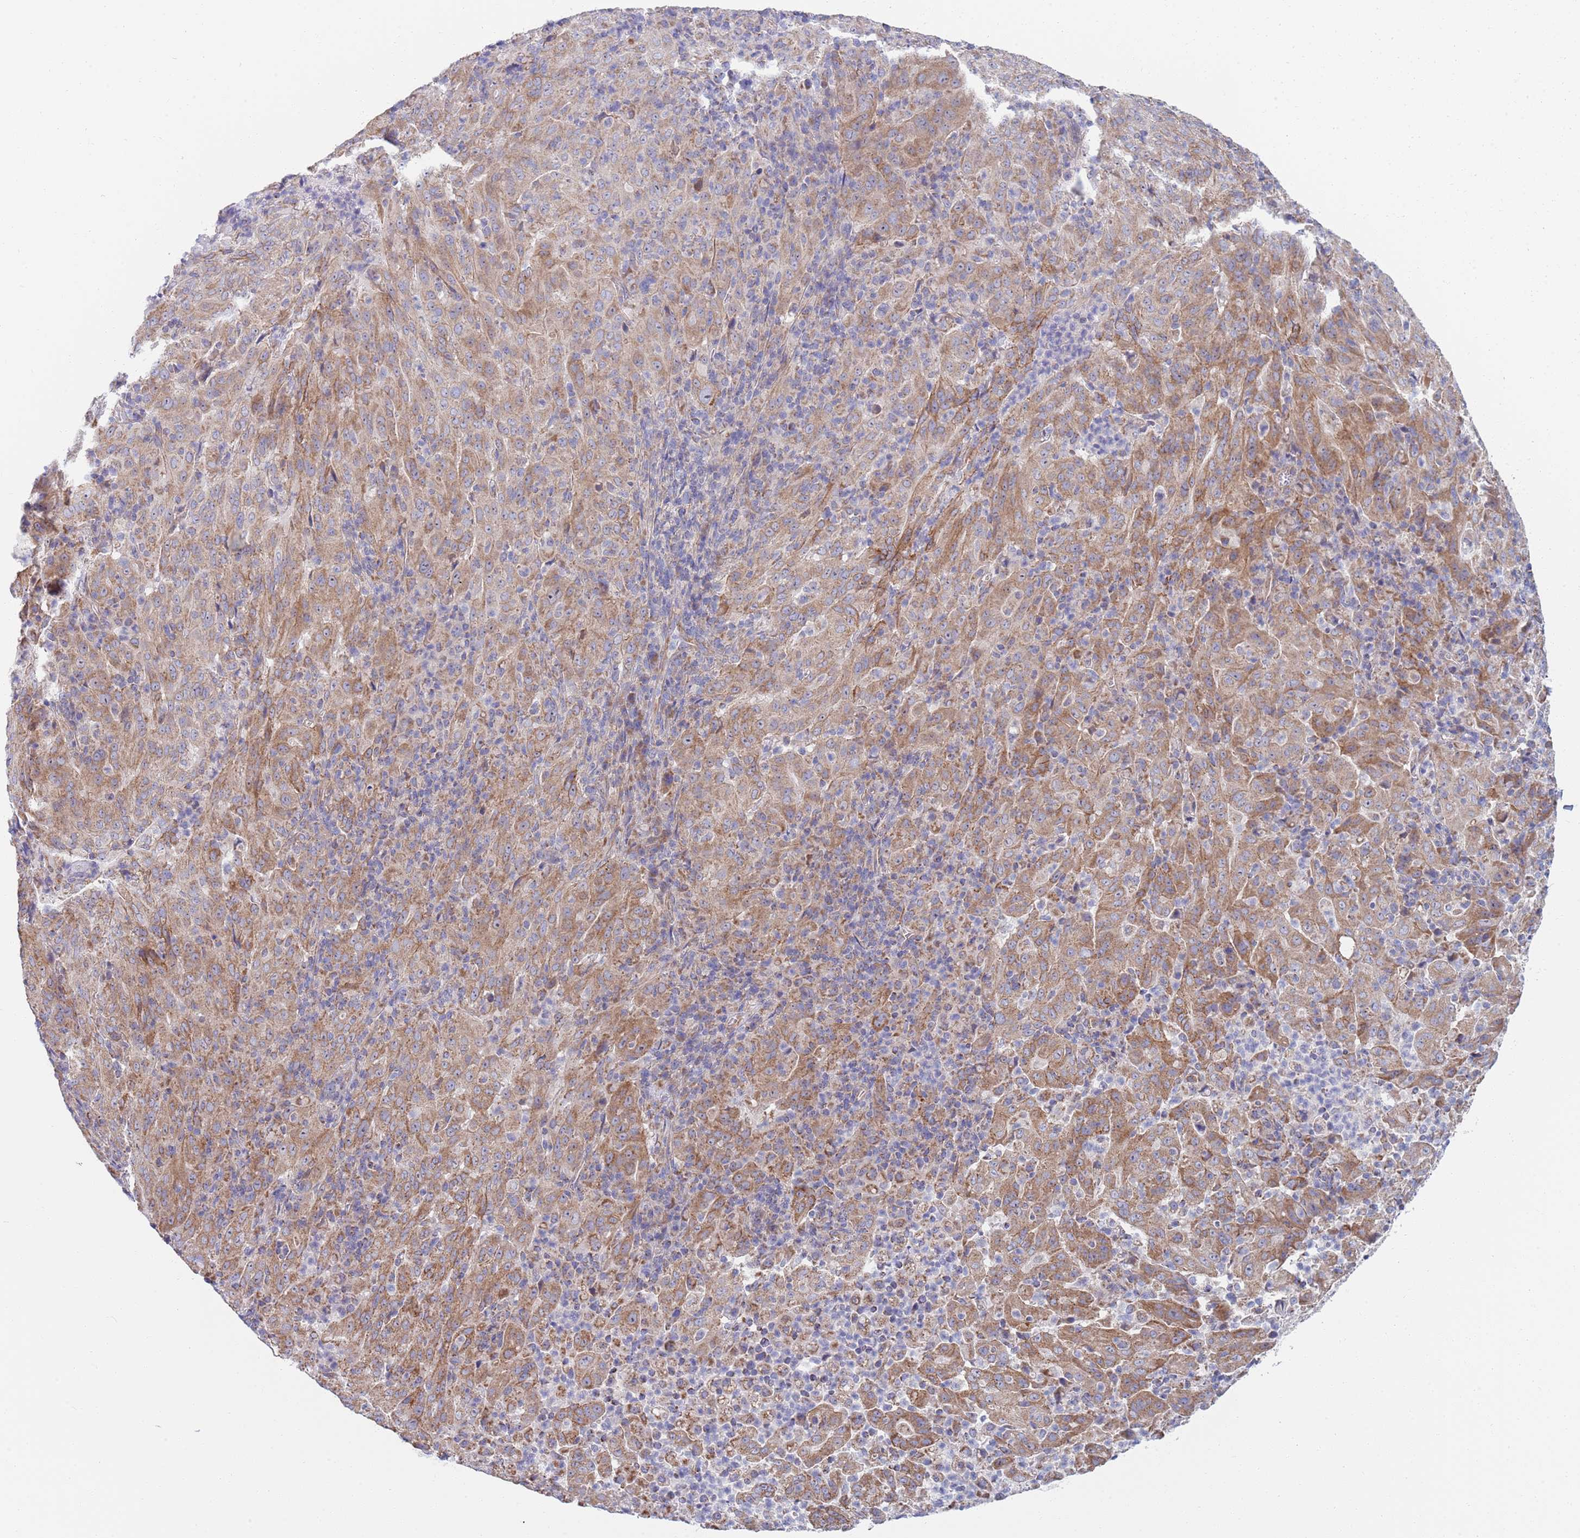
{"staining": {"intensity": "moderate", "quantity": ">75%", "location": "cytoplasmic/membranous"}, "tissue": "pancreatic cancer", "cell_type": "Tumor cells", "image_type": "cancer", "snomed": [{"axis": "morphology", "description": "Adenocarcinoma, NOS"}, {"axis": "topography", "description": "Pancreas"}], "caption": "Protein staining of pancreatic adenocarcinoma tissue demonstrates moderate cytoplasmic/membranous expression in approximately >75% of tumor cells.", "gene": "PWWP3A", "patient": {"sex": "male", "age": 63}}